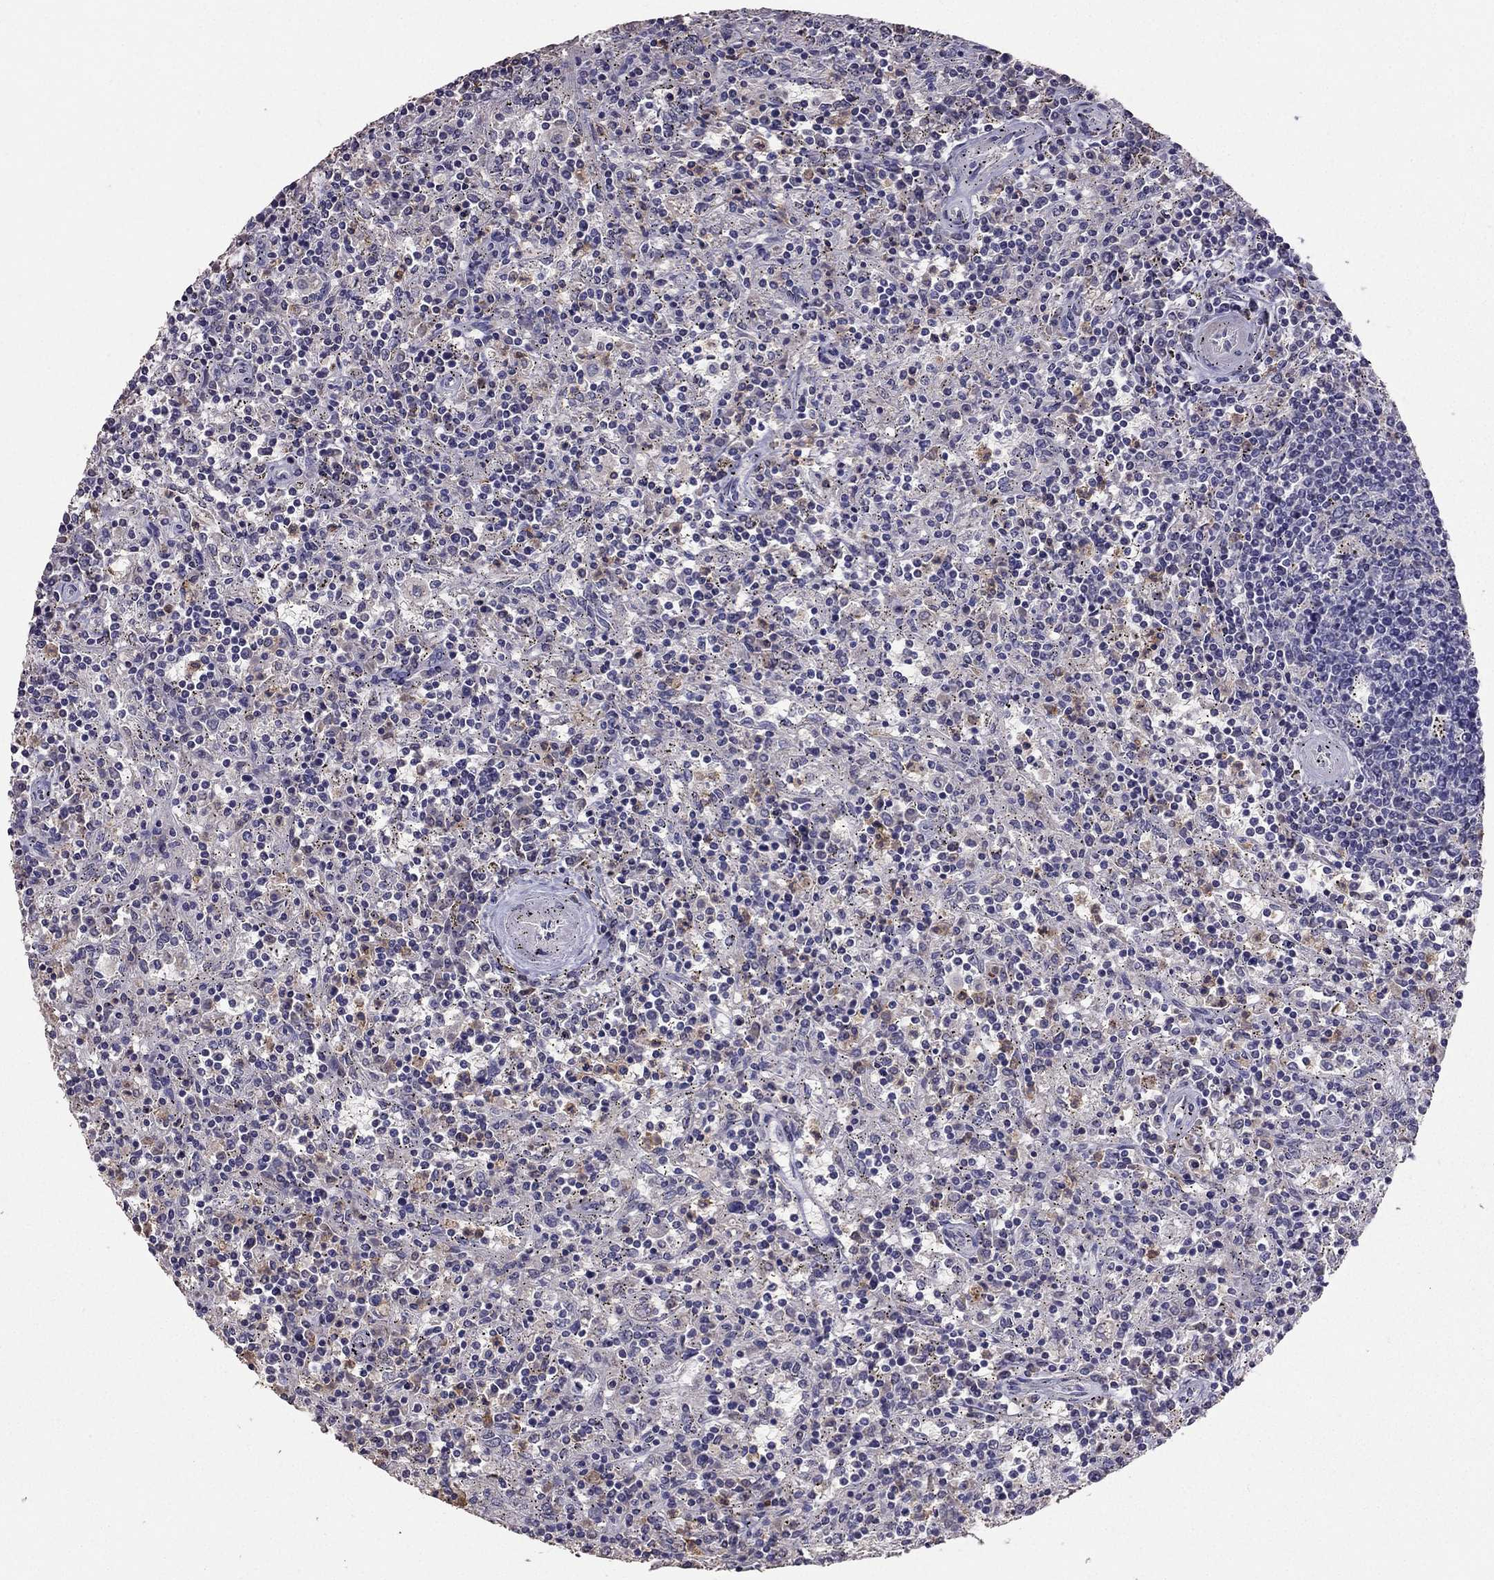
{"staining": {"intensity": "negative", "quantity": "none", "location": "none"}, "tissue": "lymphoma", "cell_type": "Tumor cells", "image_type": "cancer", "snomed": [{"axis": "morphology", "description": "Malignant lymphoma, non-Hodgkin's type, Low grade"}, {"axis": "topography", "description": "Spleen"}], "caption": "Tumor cells are negative for protein expression in human malignant lymphoma, non-Hodgkin's type (low-grade).", "gene": "RFLNB", "patient": {"sex": "male", "age": 62}}